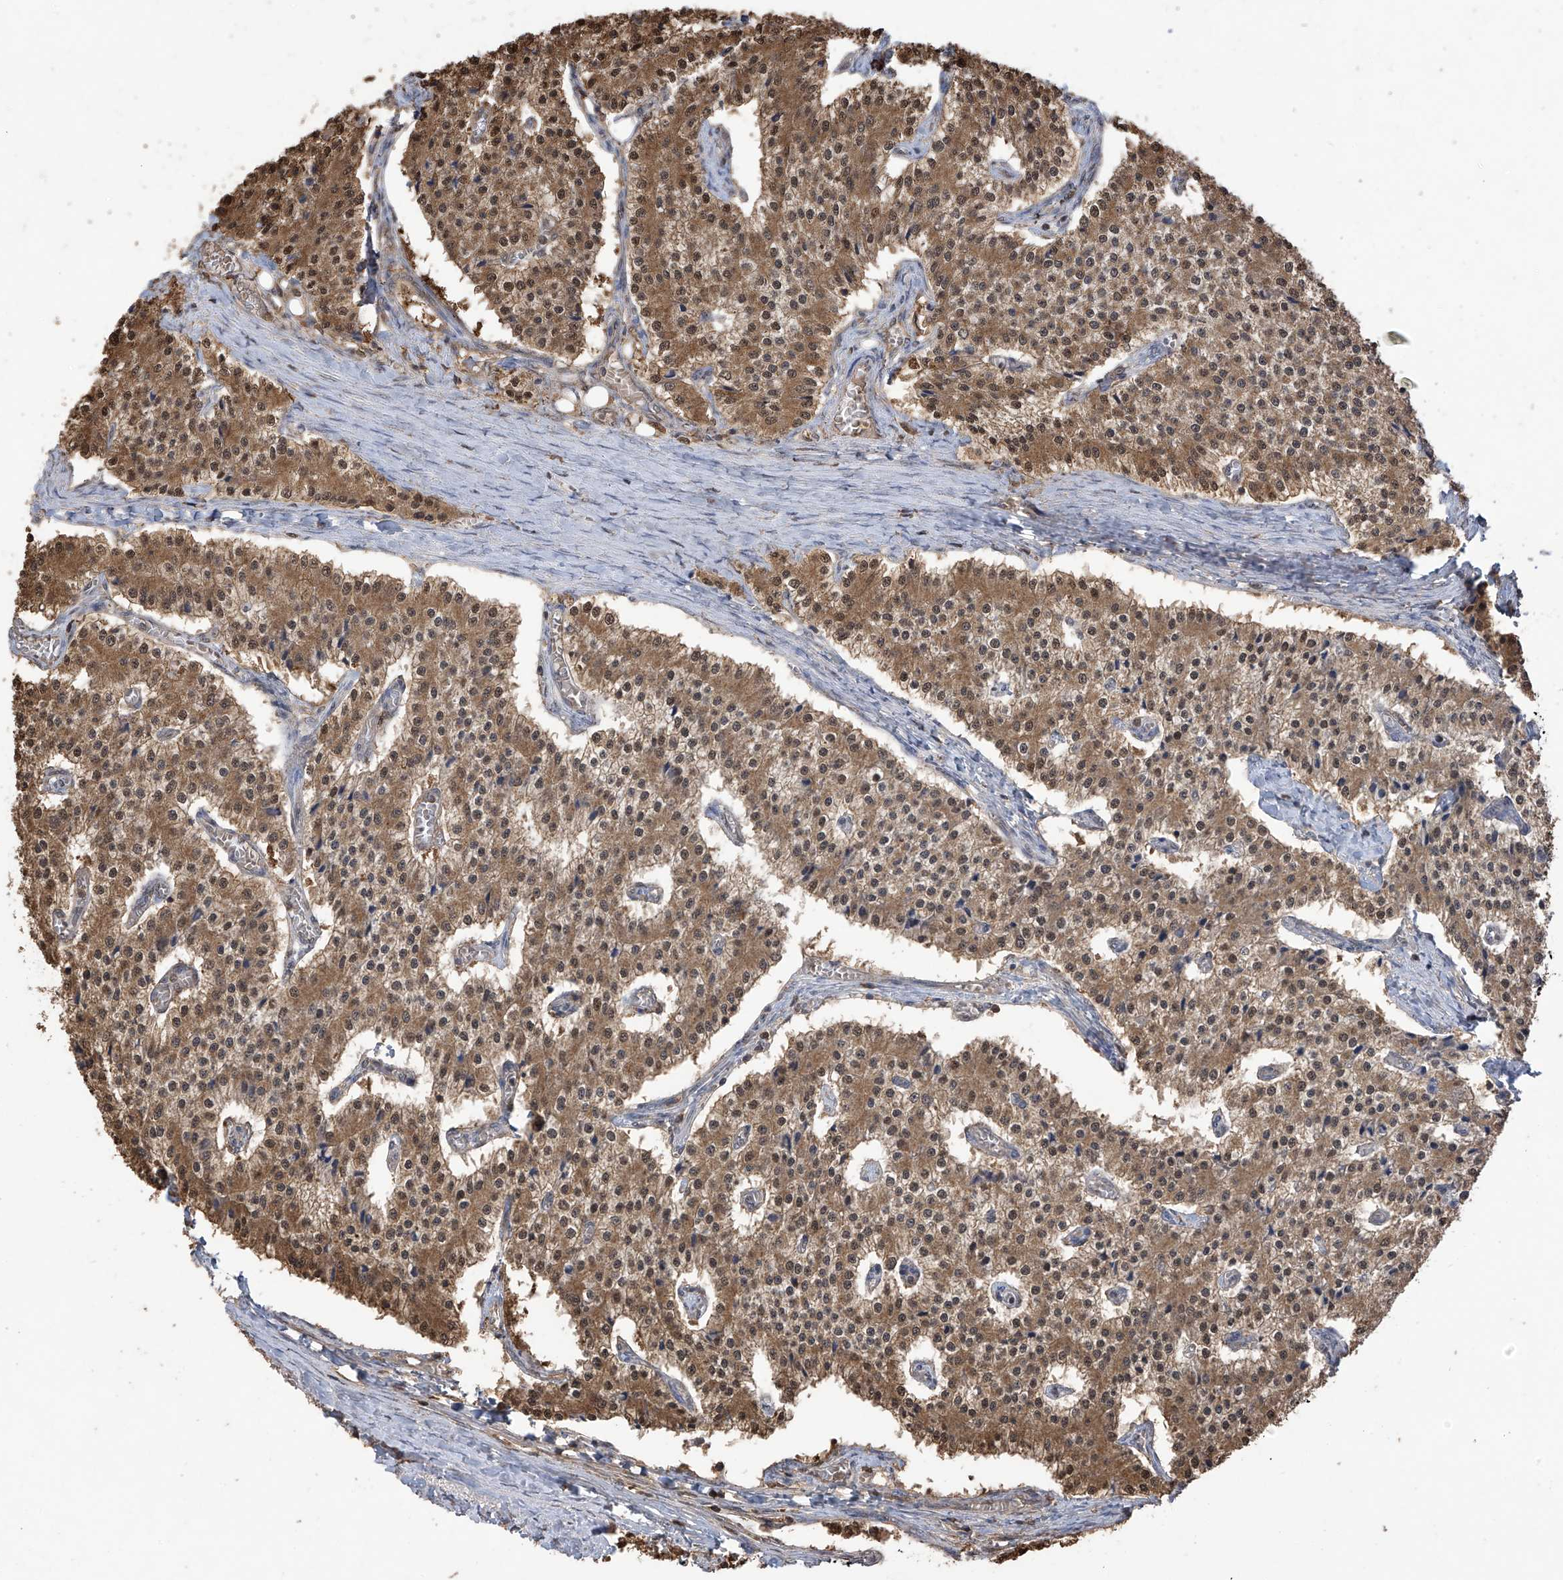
{"staining": {"intensity": "moderate", "quantity": ">75%", "location": "cytoplasmic/membranous"}, "tissue": "carcinoid", "cell_type": "Tumor cells", "image_type": "cancer", "snomed": [{"axis": "morphology", "description": "Carcinoid, malignant, NOS"}, {"axis": "topography", "description": "Colon"}], "caption": "Immunohistochemical staining of carcinoid exhibits medium levels of moderate cytoplasmic/membranous protein positivity in approximately >75% of tumor cells. Immunohistochemistry (ihc) stains the protein in brown and the nuclei are stained blue.", "gene": "PNPT1", "patient": {"sex": "female", "age": 52}}